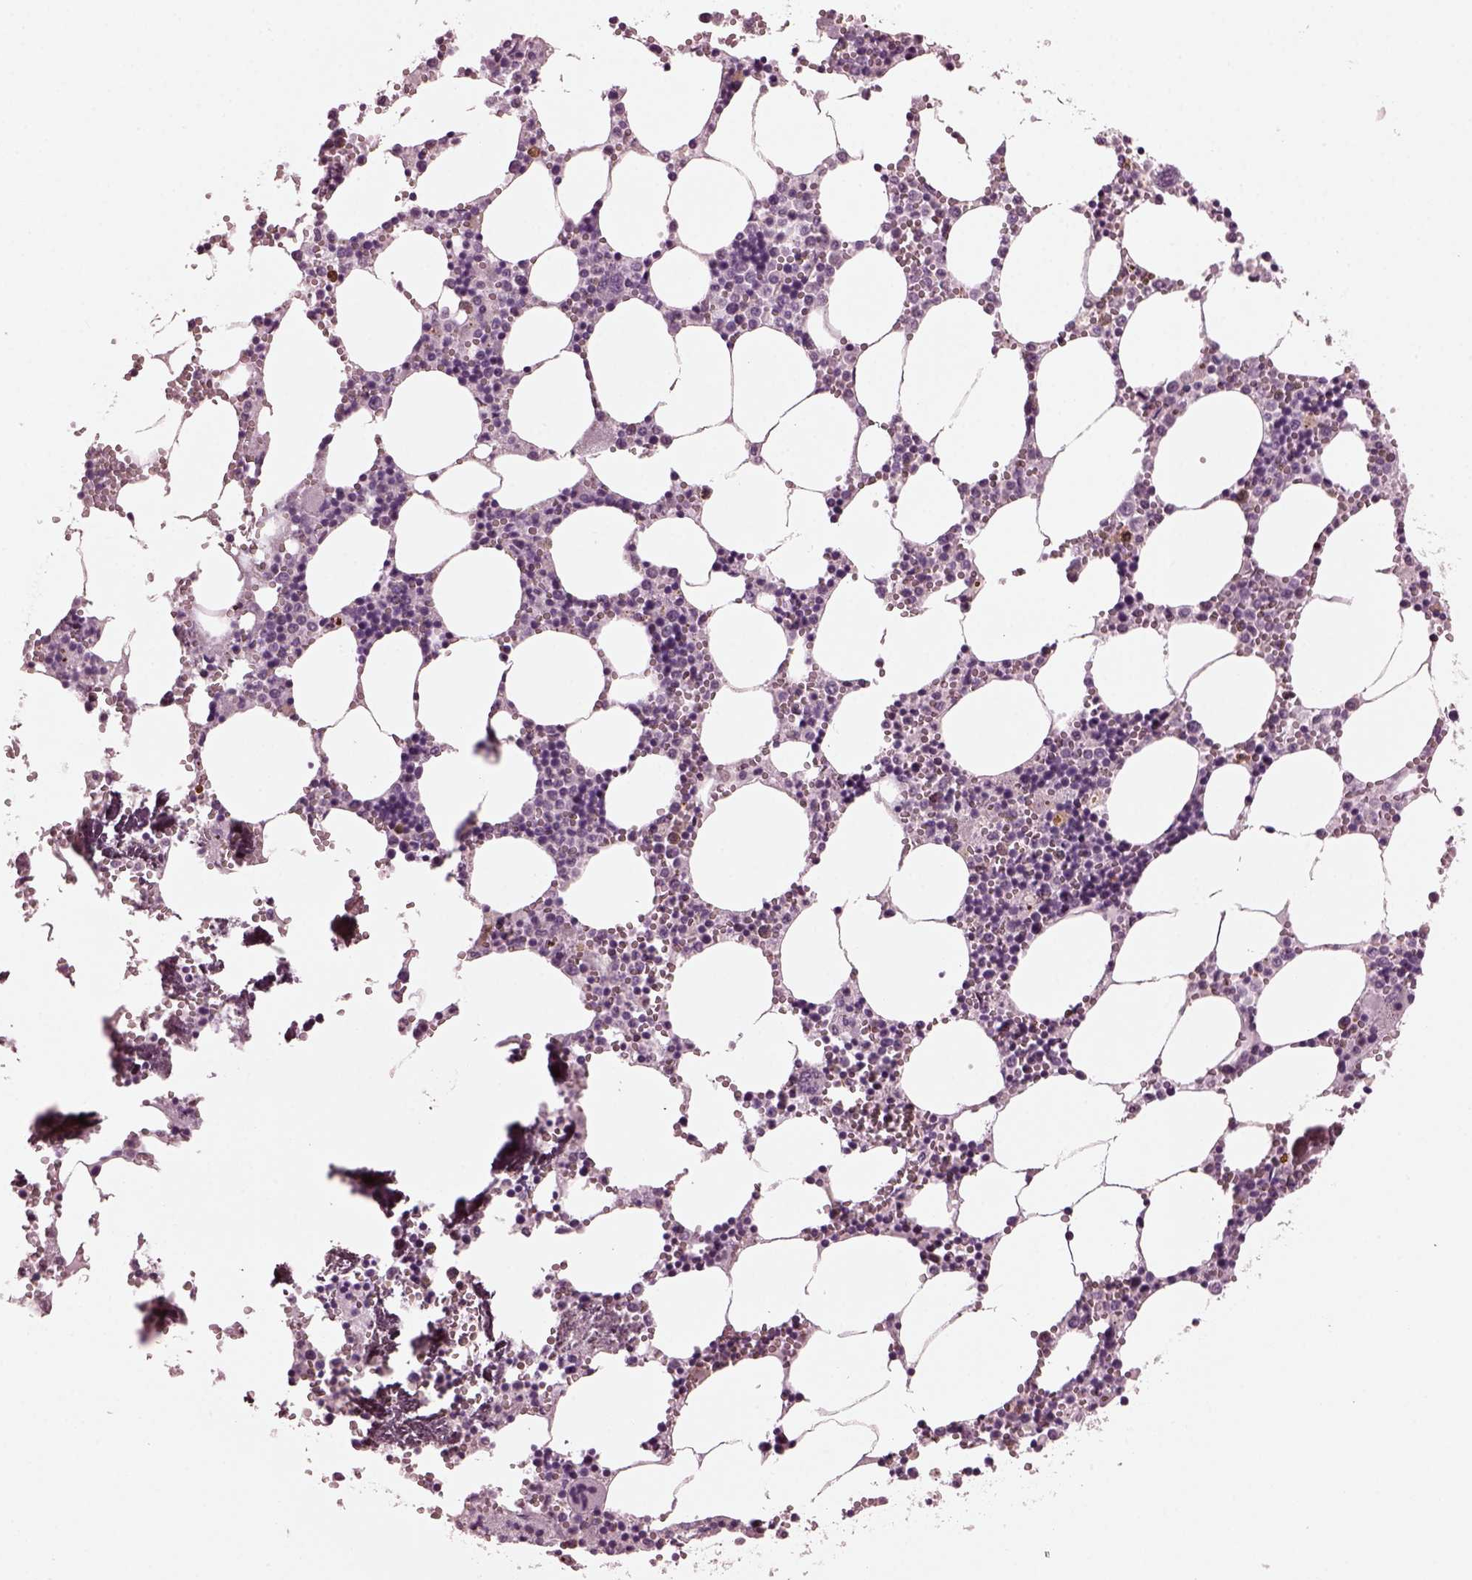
{"staining": {"intensity": "weak", "quantity": "<25%", "location": "cytoplasmic/membranous"}, "tissue": "bone marrow", "cell_type": "Hematopoietic cells", "image_type": "normal", "snomed": [{"axis": "morphology", "description": "Normal tissue, NOS"}, {"axis": "topography", "description": "Bone marrow"}], "caption": "Immunohistochemistry of normal human bone marrow demonstrates no expression in hematopoietic cells.", "gene": "SLAMF8", "patient": {"sex": "male", "age": 54}}